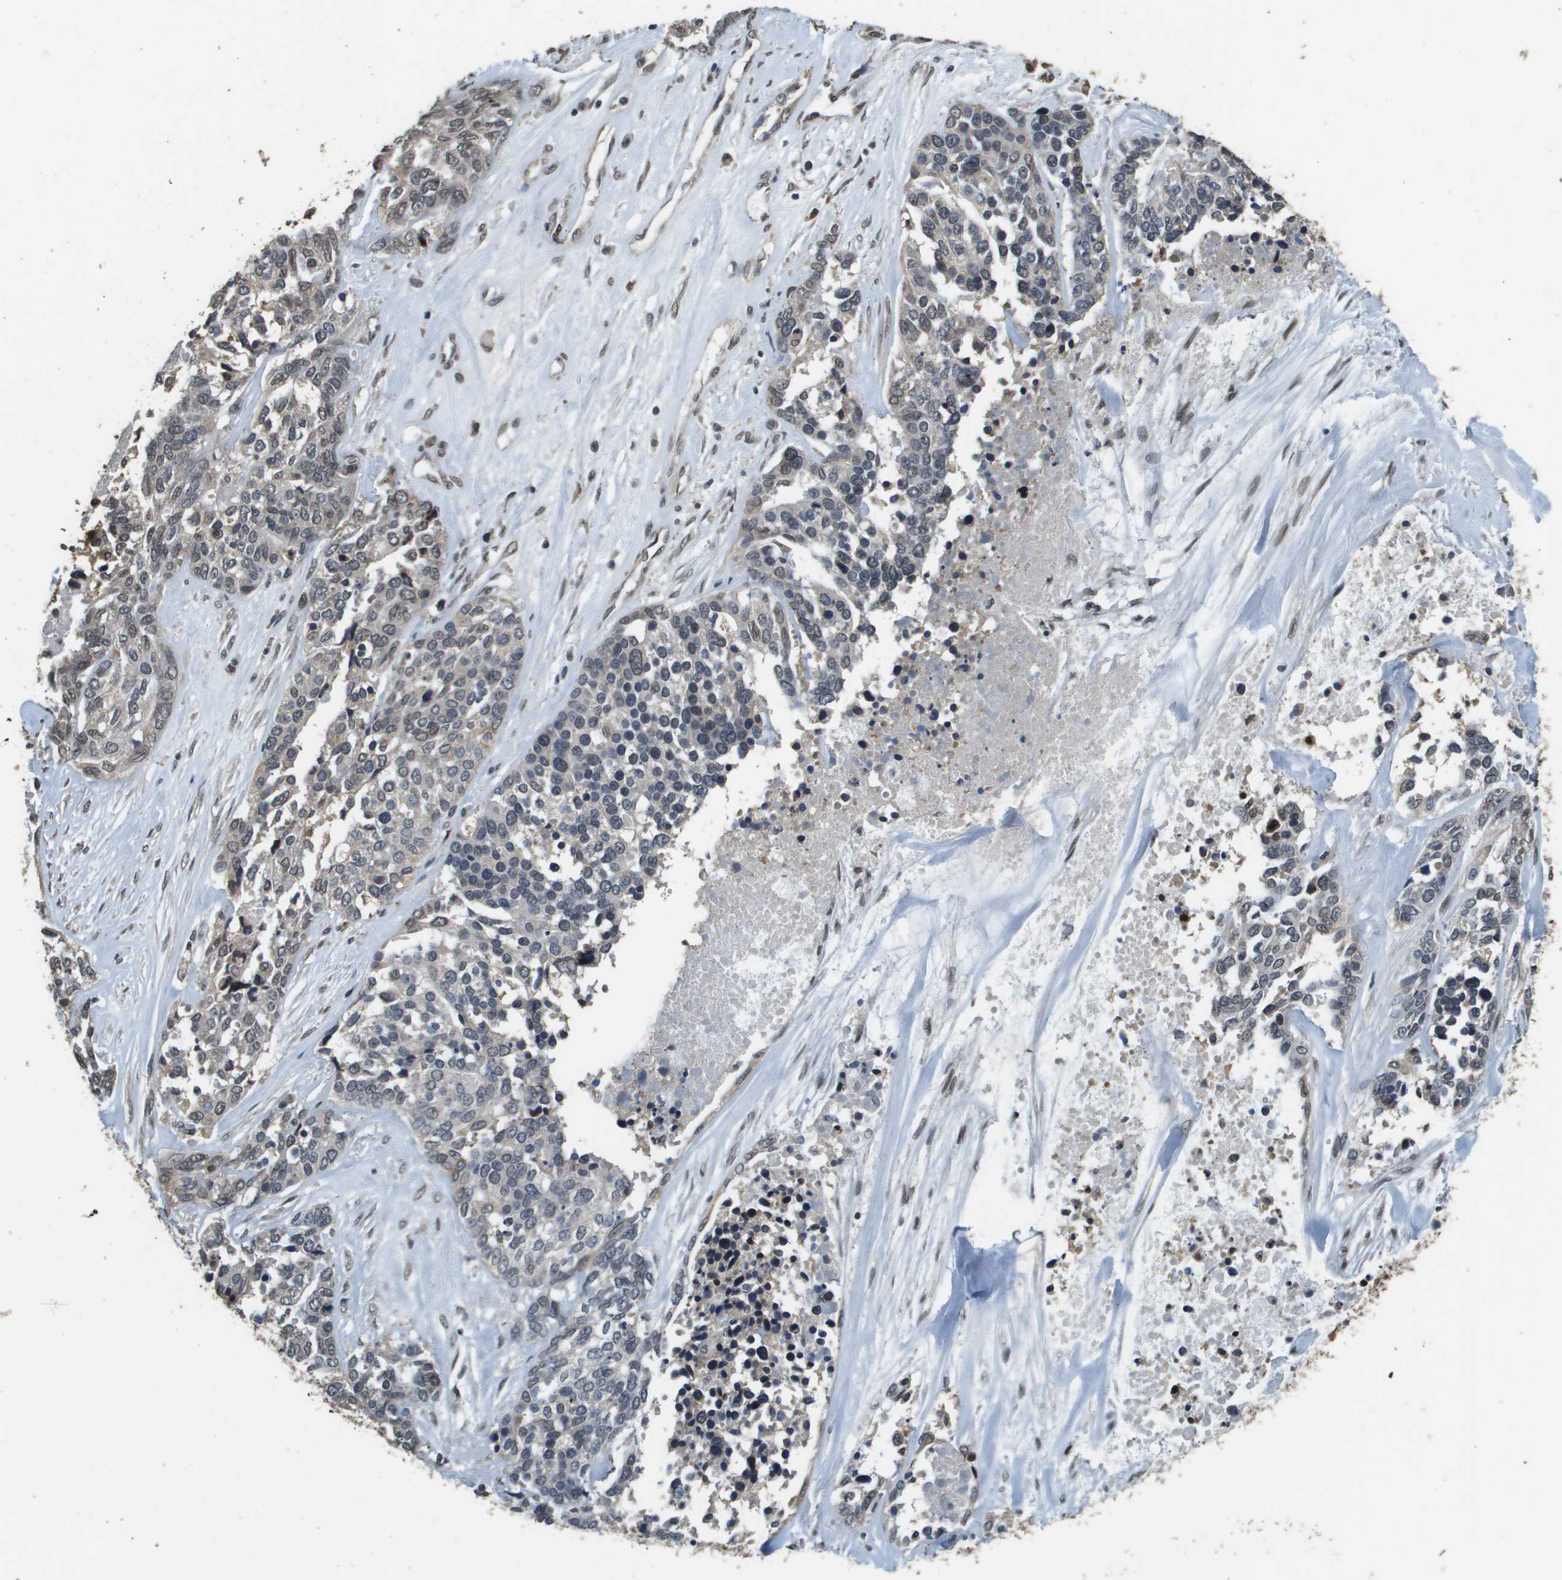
{"staining": {"intensity": "weak", "quantity": "<25%", "location": "cytoplasmic/membranous,nuclear"}, "tissue": "ovarian cancer", "cell_type": "Tumor cells", "image_type": "cancer", "snomed": [{"axis": "morphology", "description": "Cystadenocarcinoma, serous, NOS"}, {"axis": "topography", "description": "Ovary"}], "caption": "Tumor cells show no significant staining in ovarian cancer (serous cystadenocarcinoma). (DAB (3,3'-diaminobenzidine) immunohistochemistry (IHC) visualized using brightfield microscopy, high magnification).", "gene": "FANCC", "patient": {"sex": "female", "age": 44}}